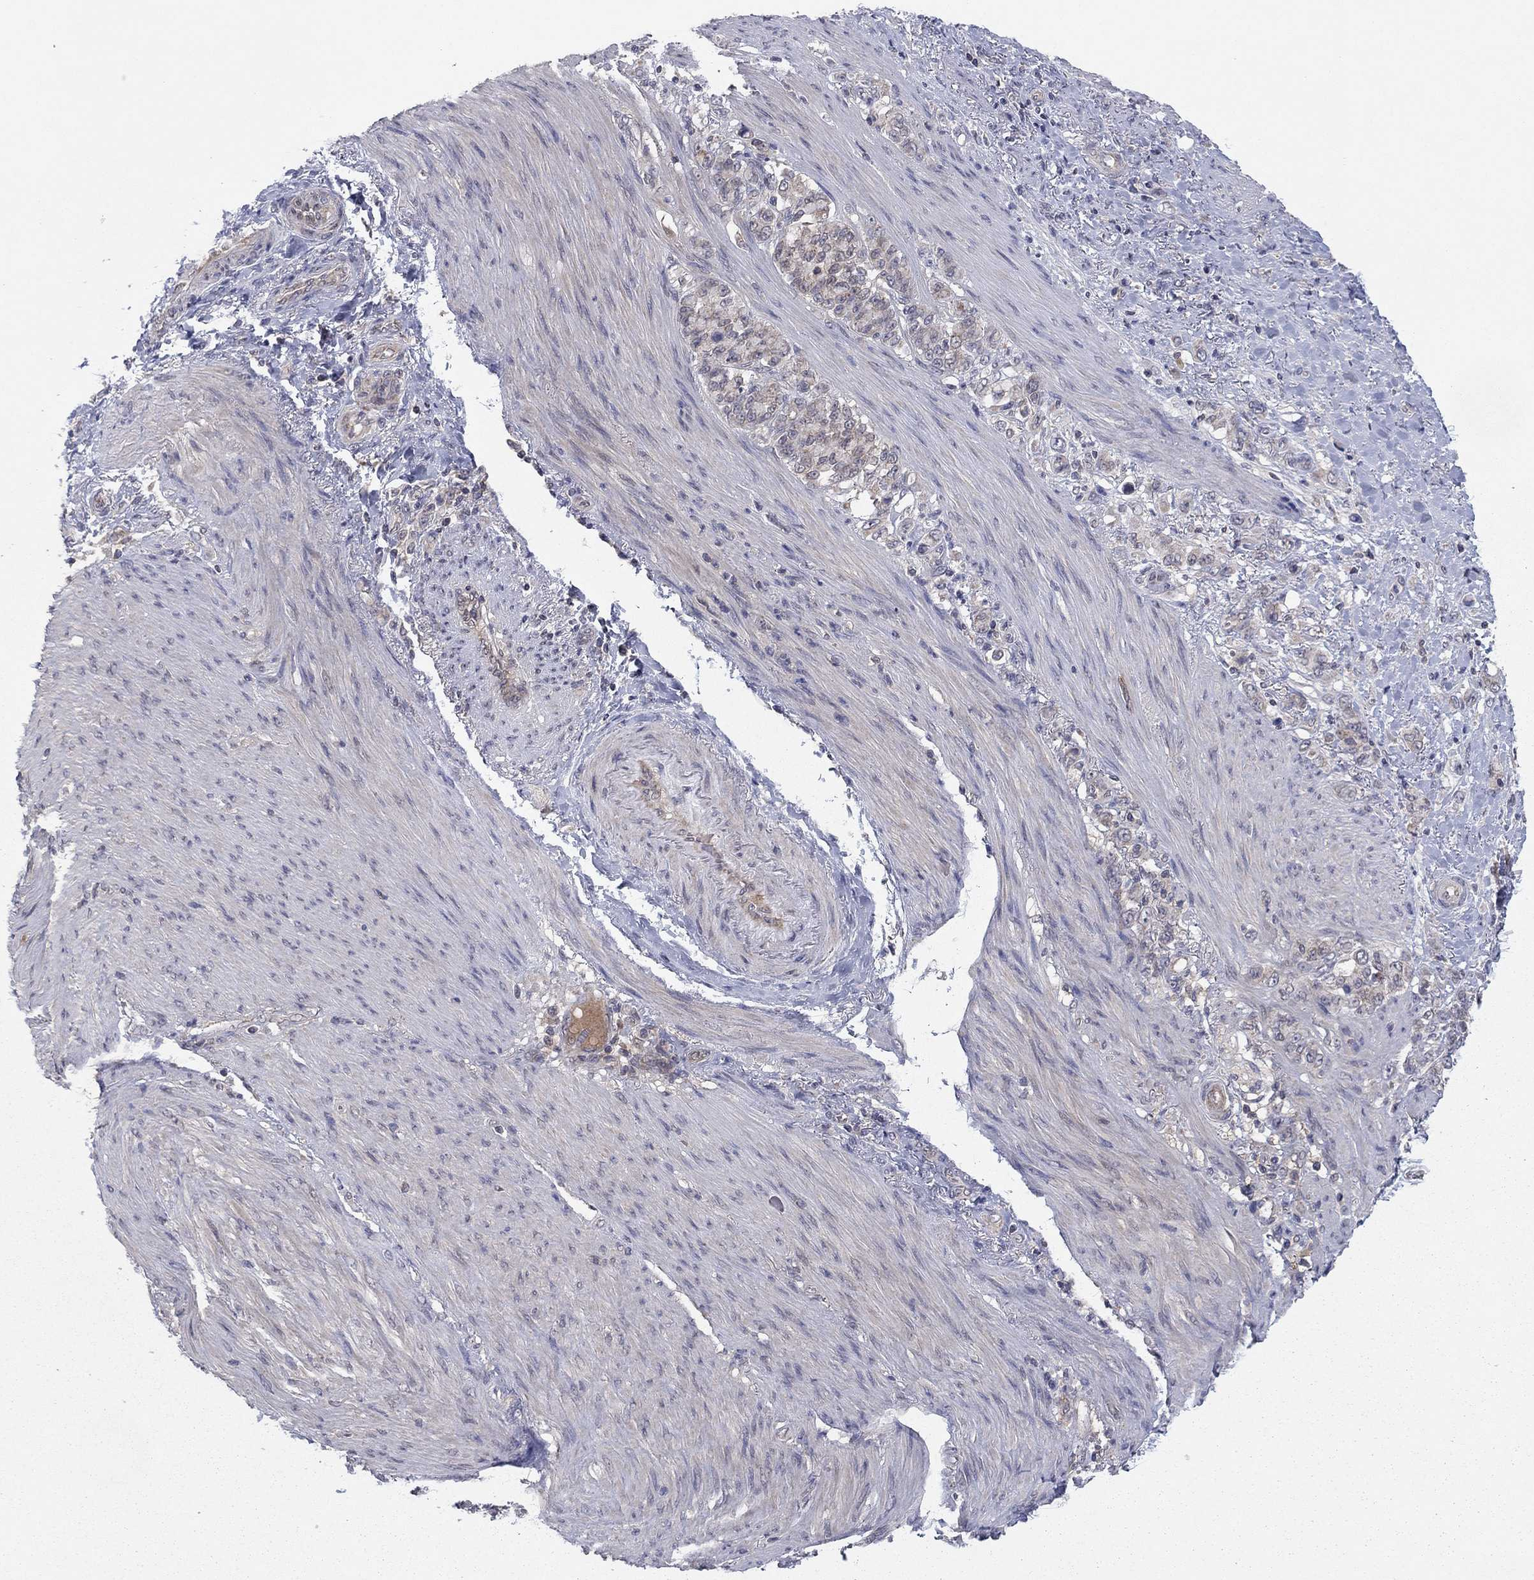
{"staining": {"intensity": "weak", "quantity": "25%-75%", "location": "cytoplasmic/membranous"}, "tissue": "stomach cancer", "cell_type": "Tumor cells", "image_type": "cancer", "snomed": [{"axis": "morphology", "description": "Normal tissue, NOS"}, {"axis": "morphology", "description": "Adenocarcinoma, NOS"}, {"axis": "topography", "description": "Stomach"}], "caption": "Human adenocarcinoma (stomach) stained with a brown dye reveals weak cytoplasmic/membranous positive staining in about 25%-75% of tumor cells.", "gene": "GRHPR", "patient": {"sex": "female", "age": 79}}